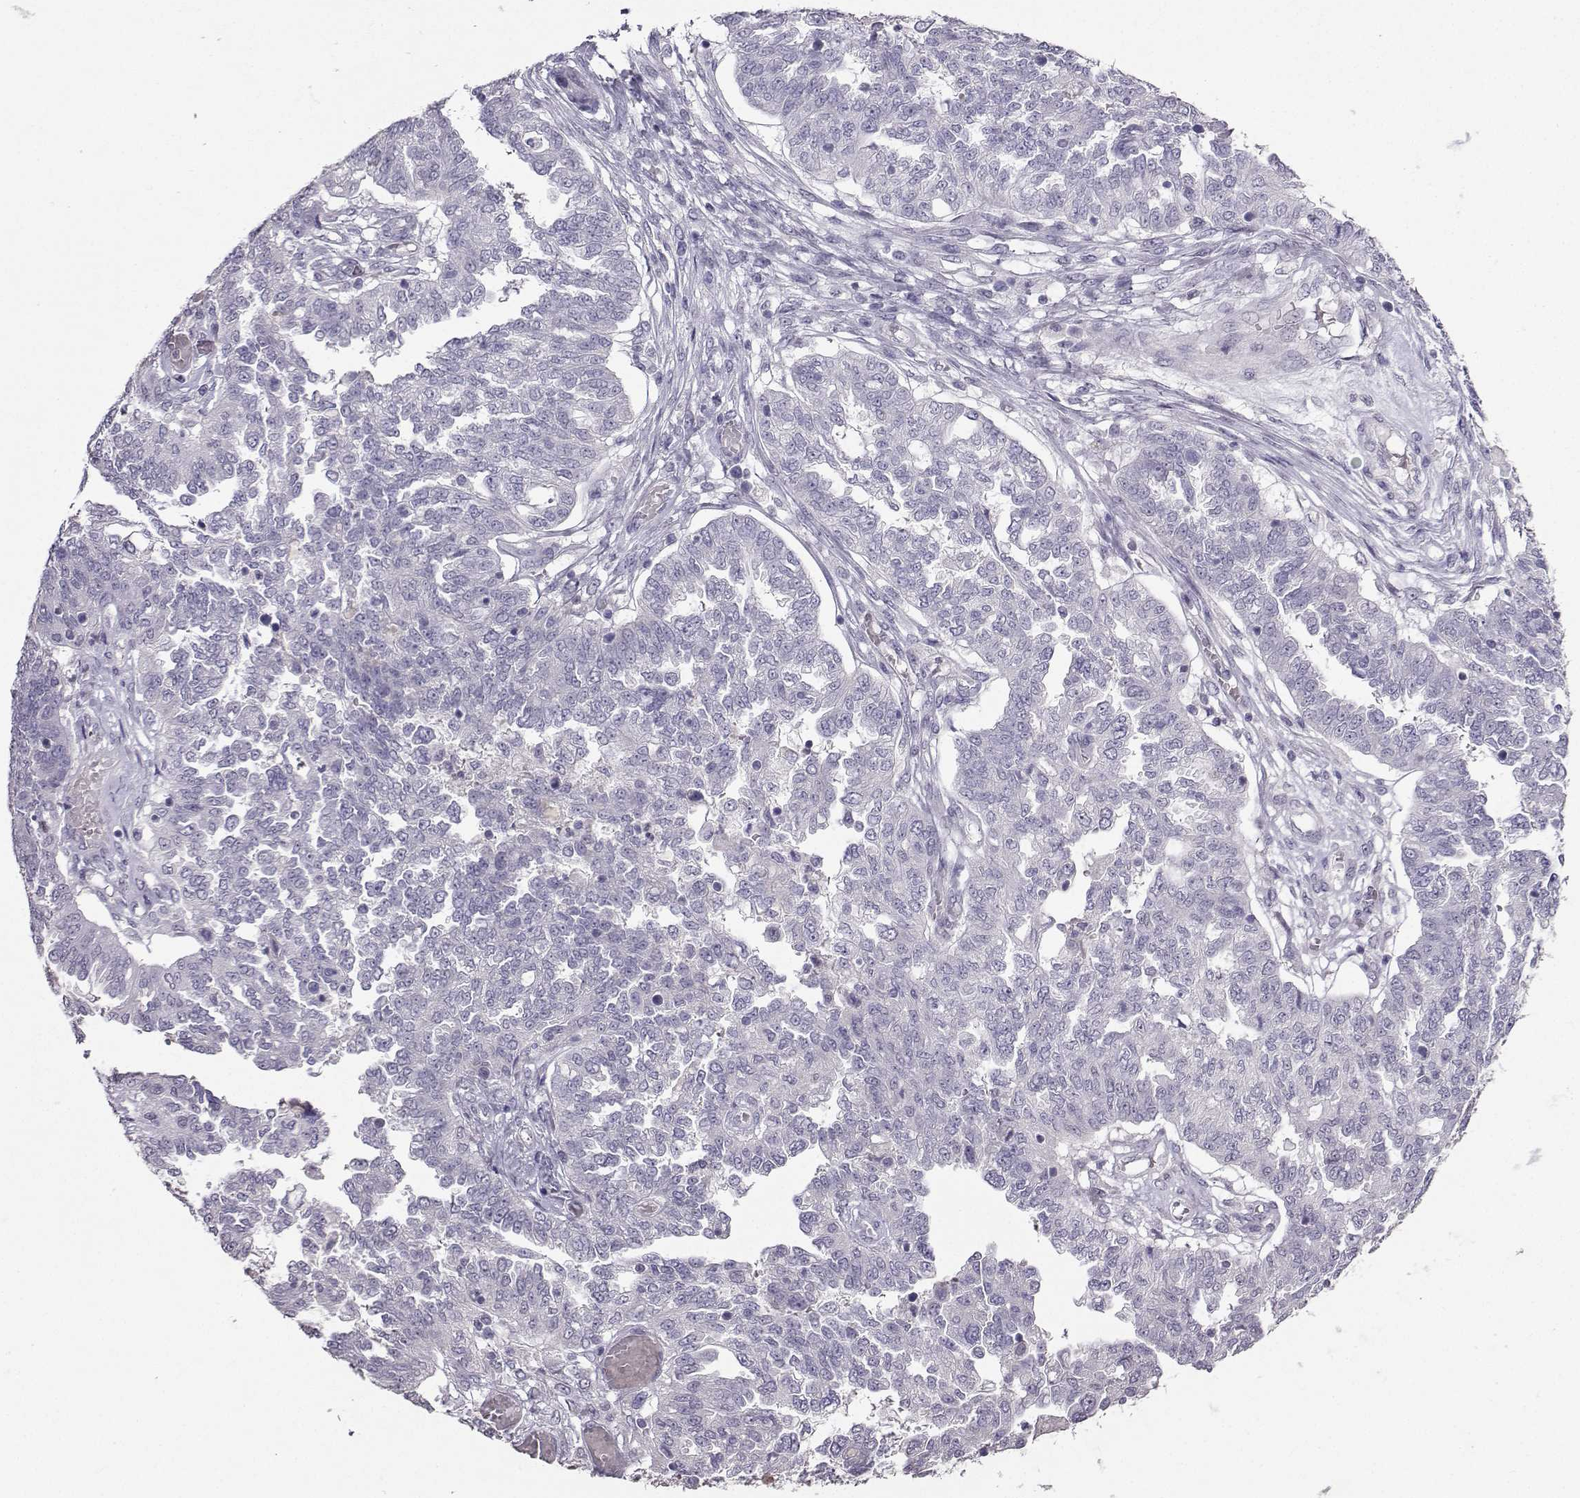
{"staining": {"intensity": "negative", "quantity": "none", "location": "none"}, "tissue": "ovarian cancer", "cell_type": "Tumor cells", "image_type": "cancer", "snomed": [{"axis": "morphology", "description": "Cystadenocarcinoma, serous, NOS"}, {"axis": "topography", "description": "Ovary"}], "caption": "IHC histopathology image of ovarian cancer stained for a protein (brown), which demonstrates no expression in tumor cells.", "gene": "CARTPT", "patient": {"sex": "female", "age": 67}}